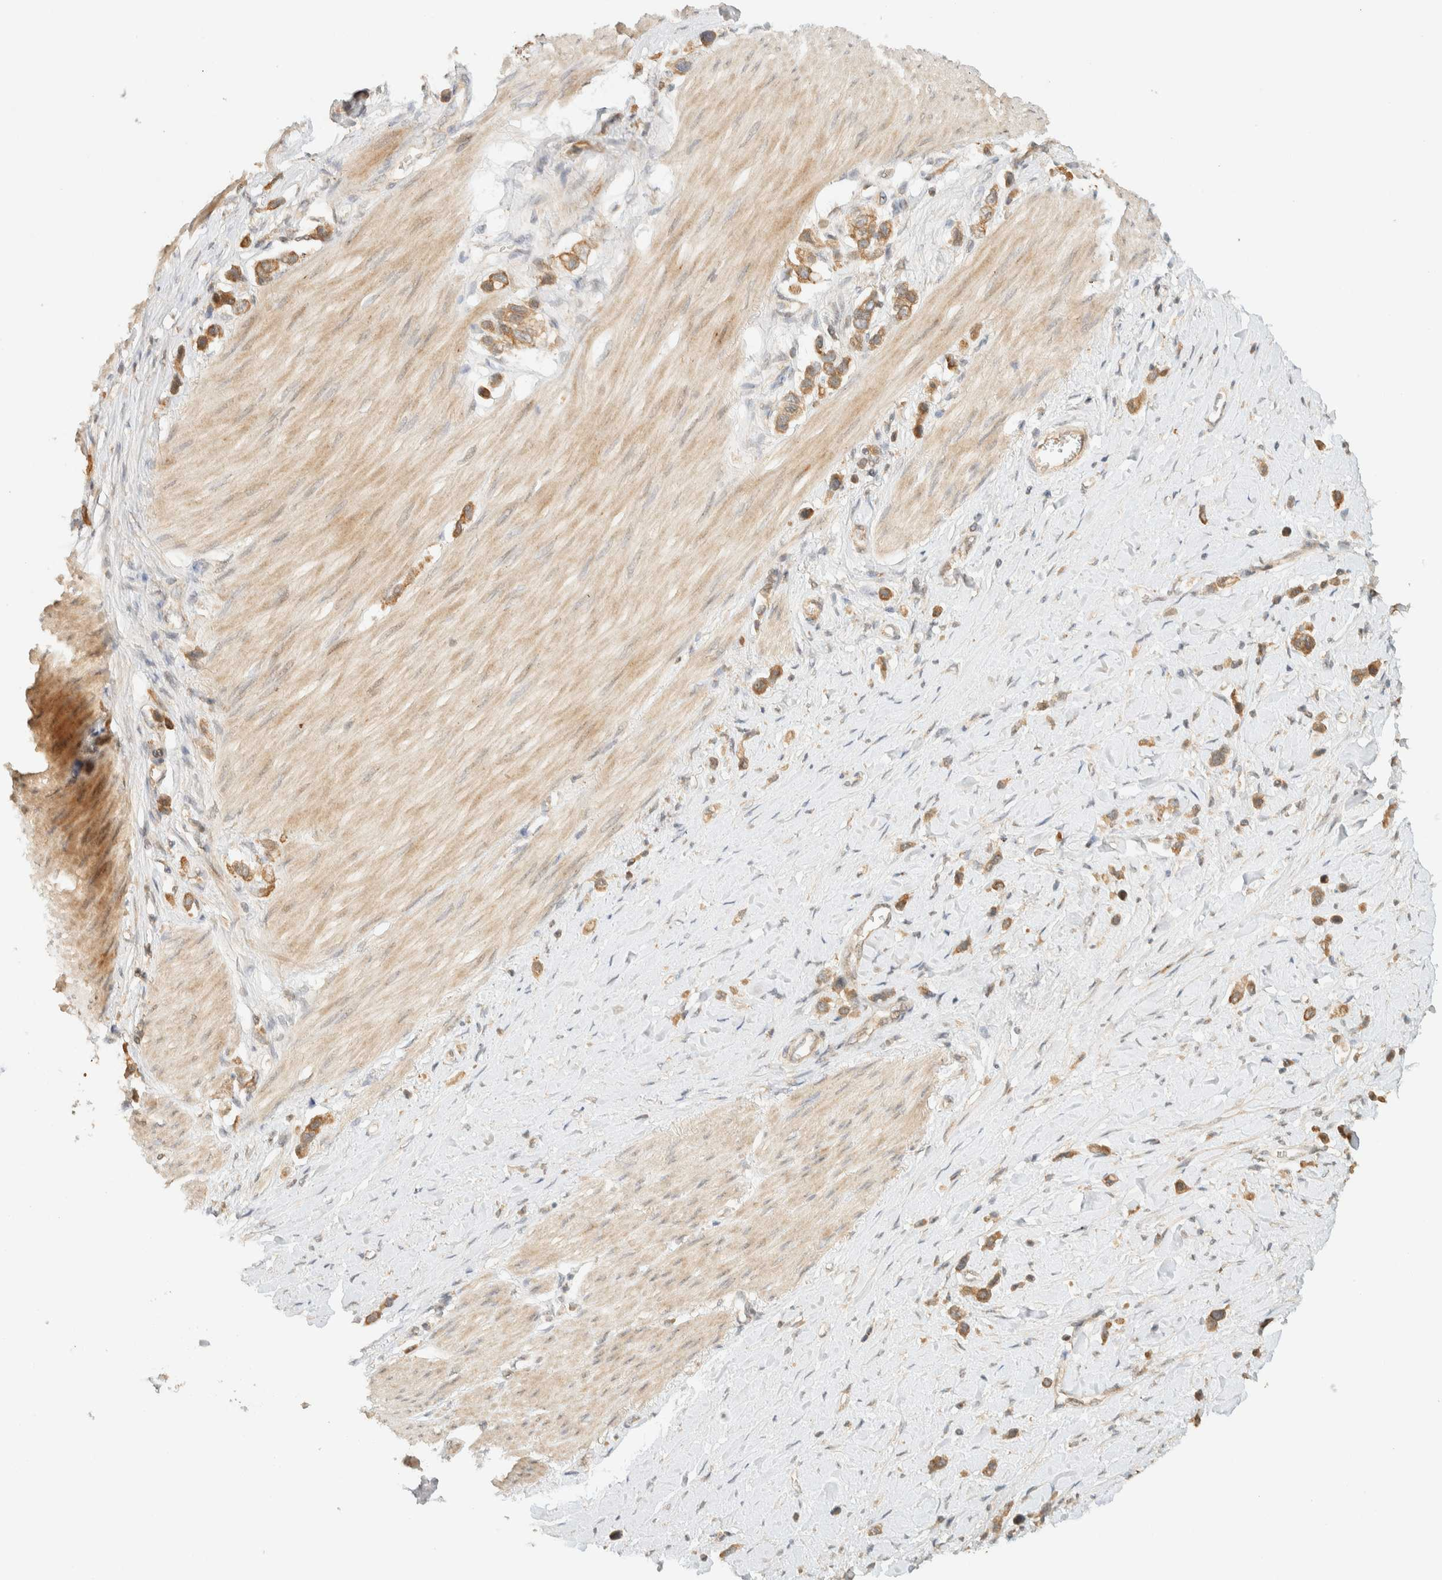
{"staining": {"intensity": "moderate", "quantity": ">75%", "location": "cytoplasmic/membranous"}, "tissue": "stomach cancer", "cell_type": "Tumor cells", "image_type": "cancer", "snomed": [{"axis": "morphology", "description": "Adenocarcinoma, NOS"}, {"axis": "topography", "description": "Stomach"}], "caption": "A medium amount of moderate cytoplasmic/membranous positivity is identified in about >75% of tumor cells in adenocarcinoma (stomach) tissue.", "gene": "ZBTB34", "patient": {"sex": "female", "age": 65}}